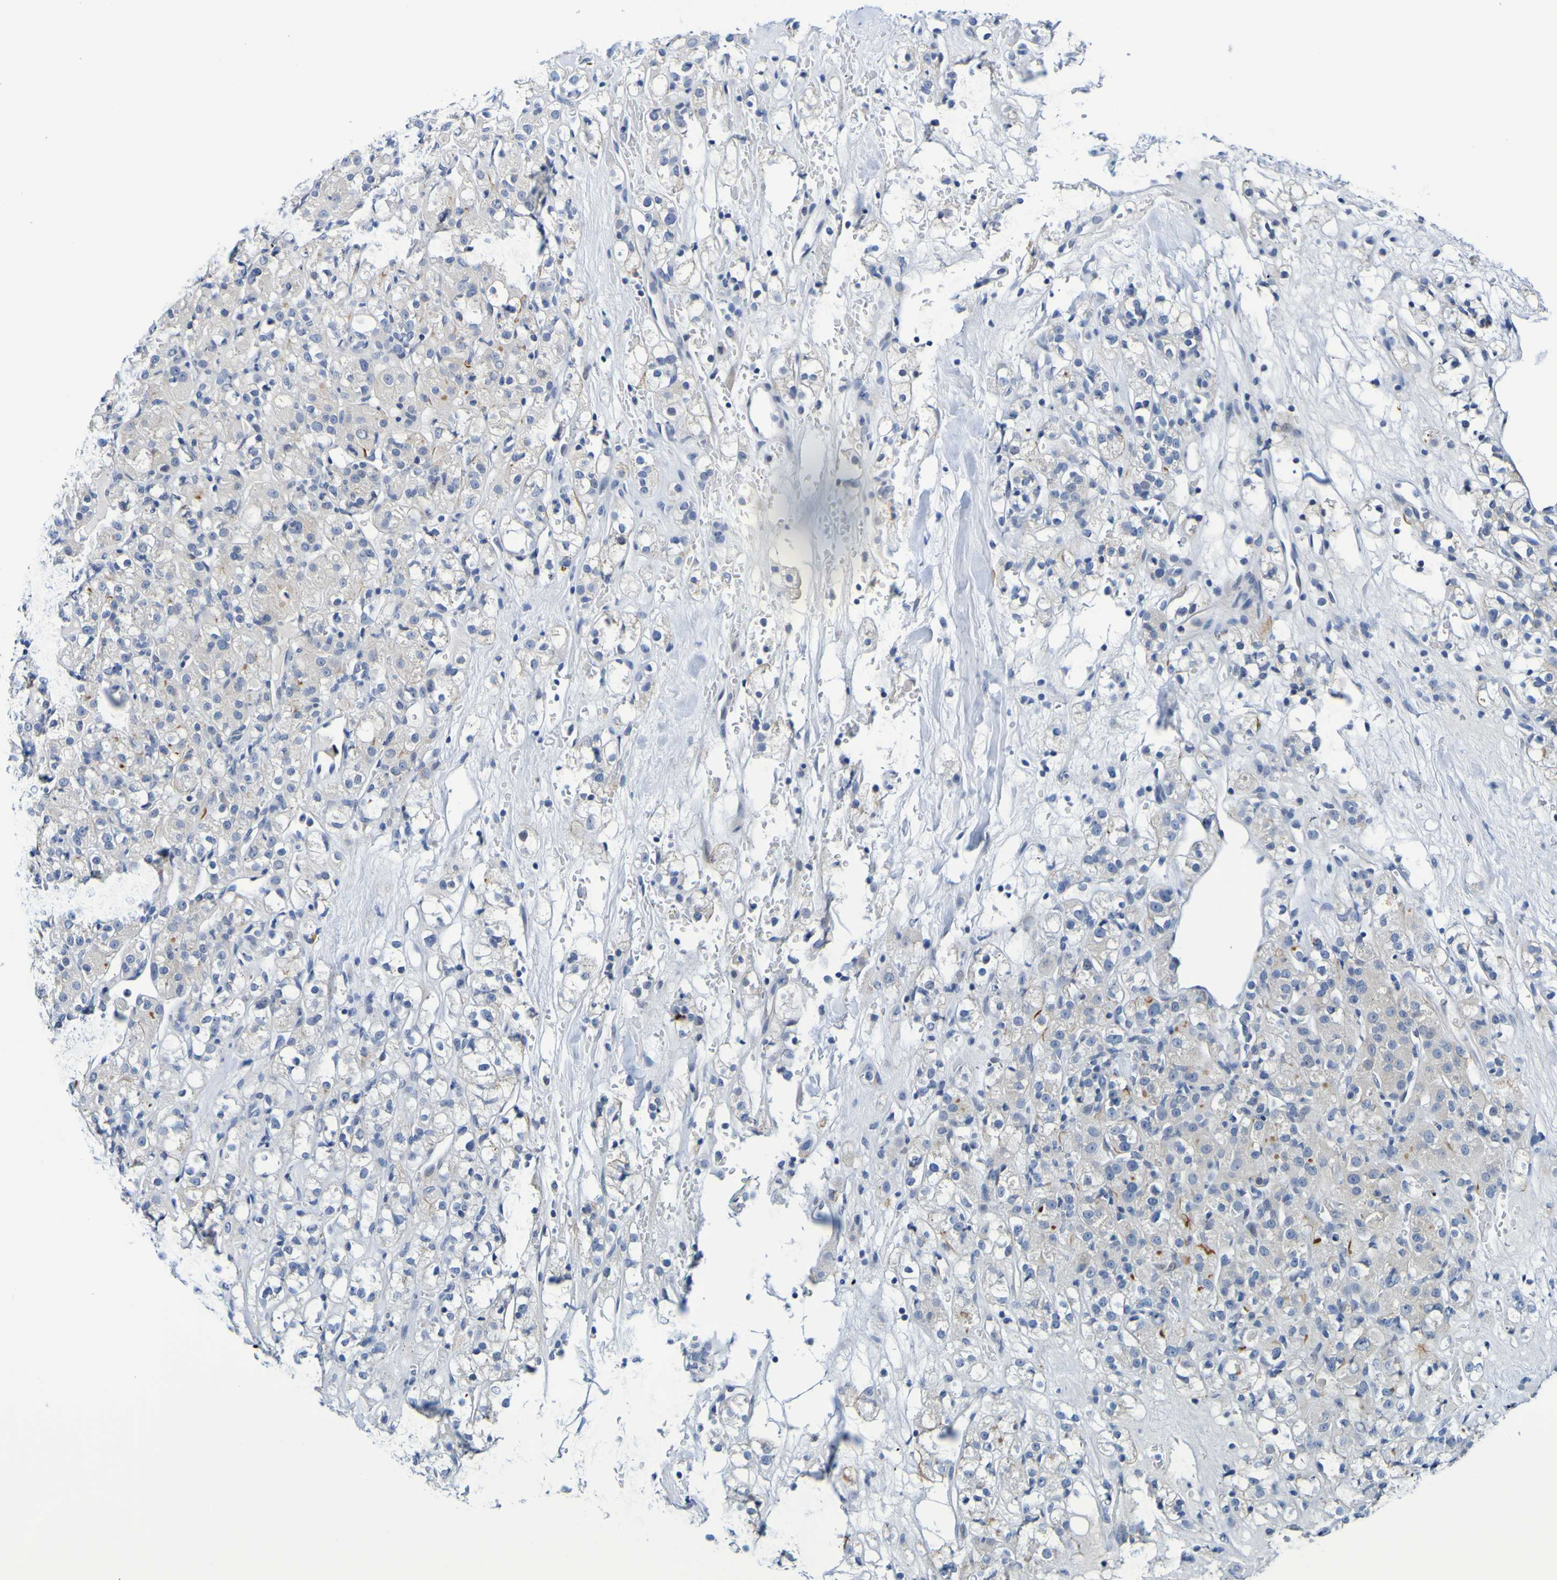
{"staining": {"intensity": "negative", "quantity": "none", "location": "none"}, "tissue": "renal cancer", "cell_type": "Tumor cells", "image_type": "cancer", "snomed": [{"axis": "morphology", "description": "Normal tissue, NOS"}, {"axis": "morphology", "description": "Adenocarcinoma, NOS"}, {"axis": "topography", "description": "Kidney"}], "caption": "Tumor cells are negative for protein expression in human renal cancer.", "gene": "VMA21", "patient": {"sex": "male", "age": 61}}